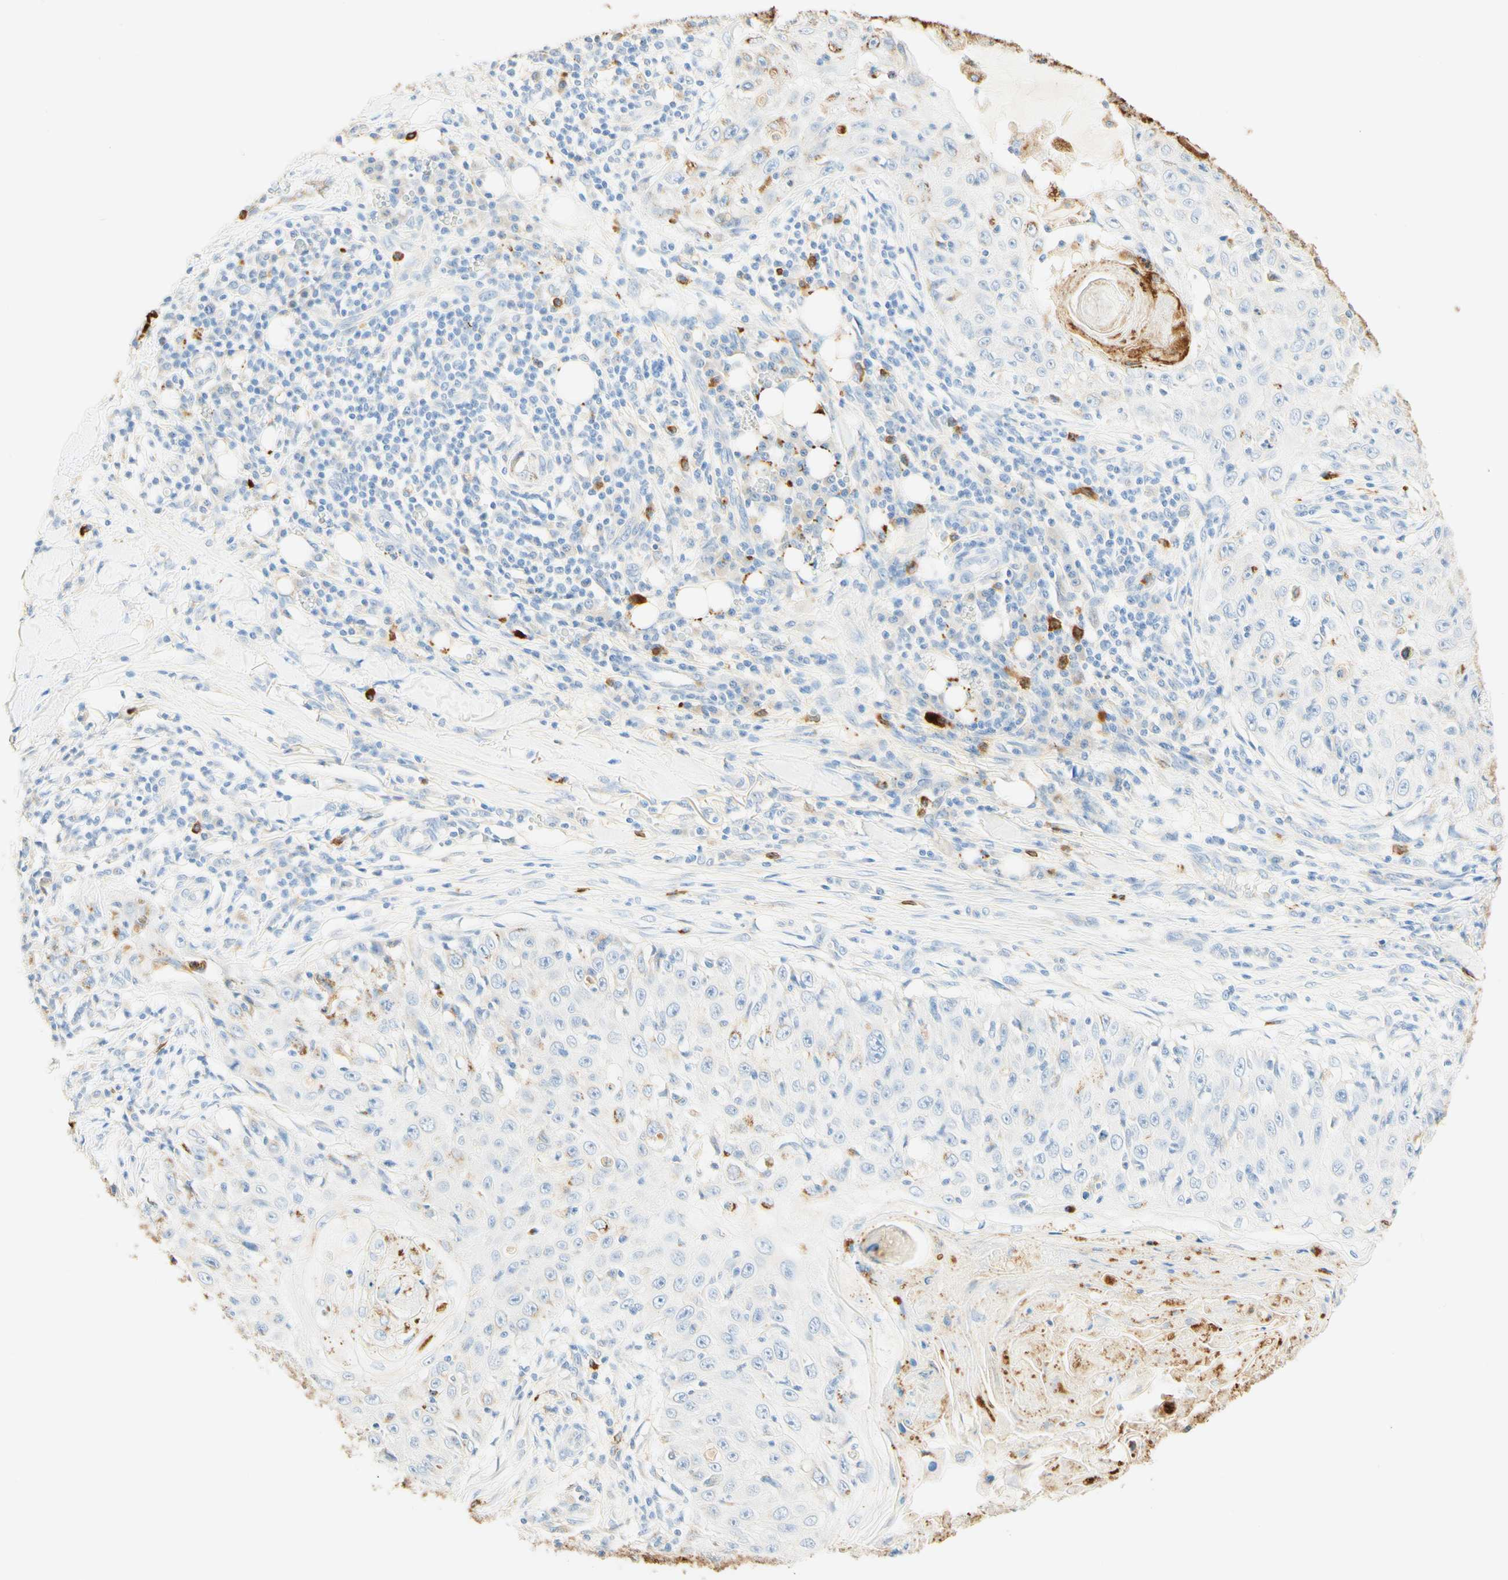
{"staining": {"intensity": "negative", "quantity": "none", "location": "none"}, "tissue": "skin cancer", "cell_type": "Tumor cells", "image_type": "cancer", "snomed": [{"axis": "morphology", "description": "Squamous cell carcinoma, NOS"}, {"axis": "topography", "description": "Skin"}], "caption": "There is no significant positivity in tumor cells of squamous cell carcinoma (skin).", "gene": "CD63", "patient": {"sex": "male", "age": 86}}